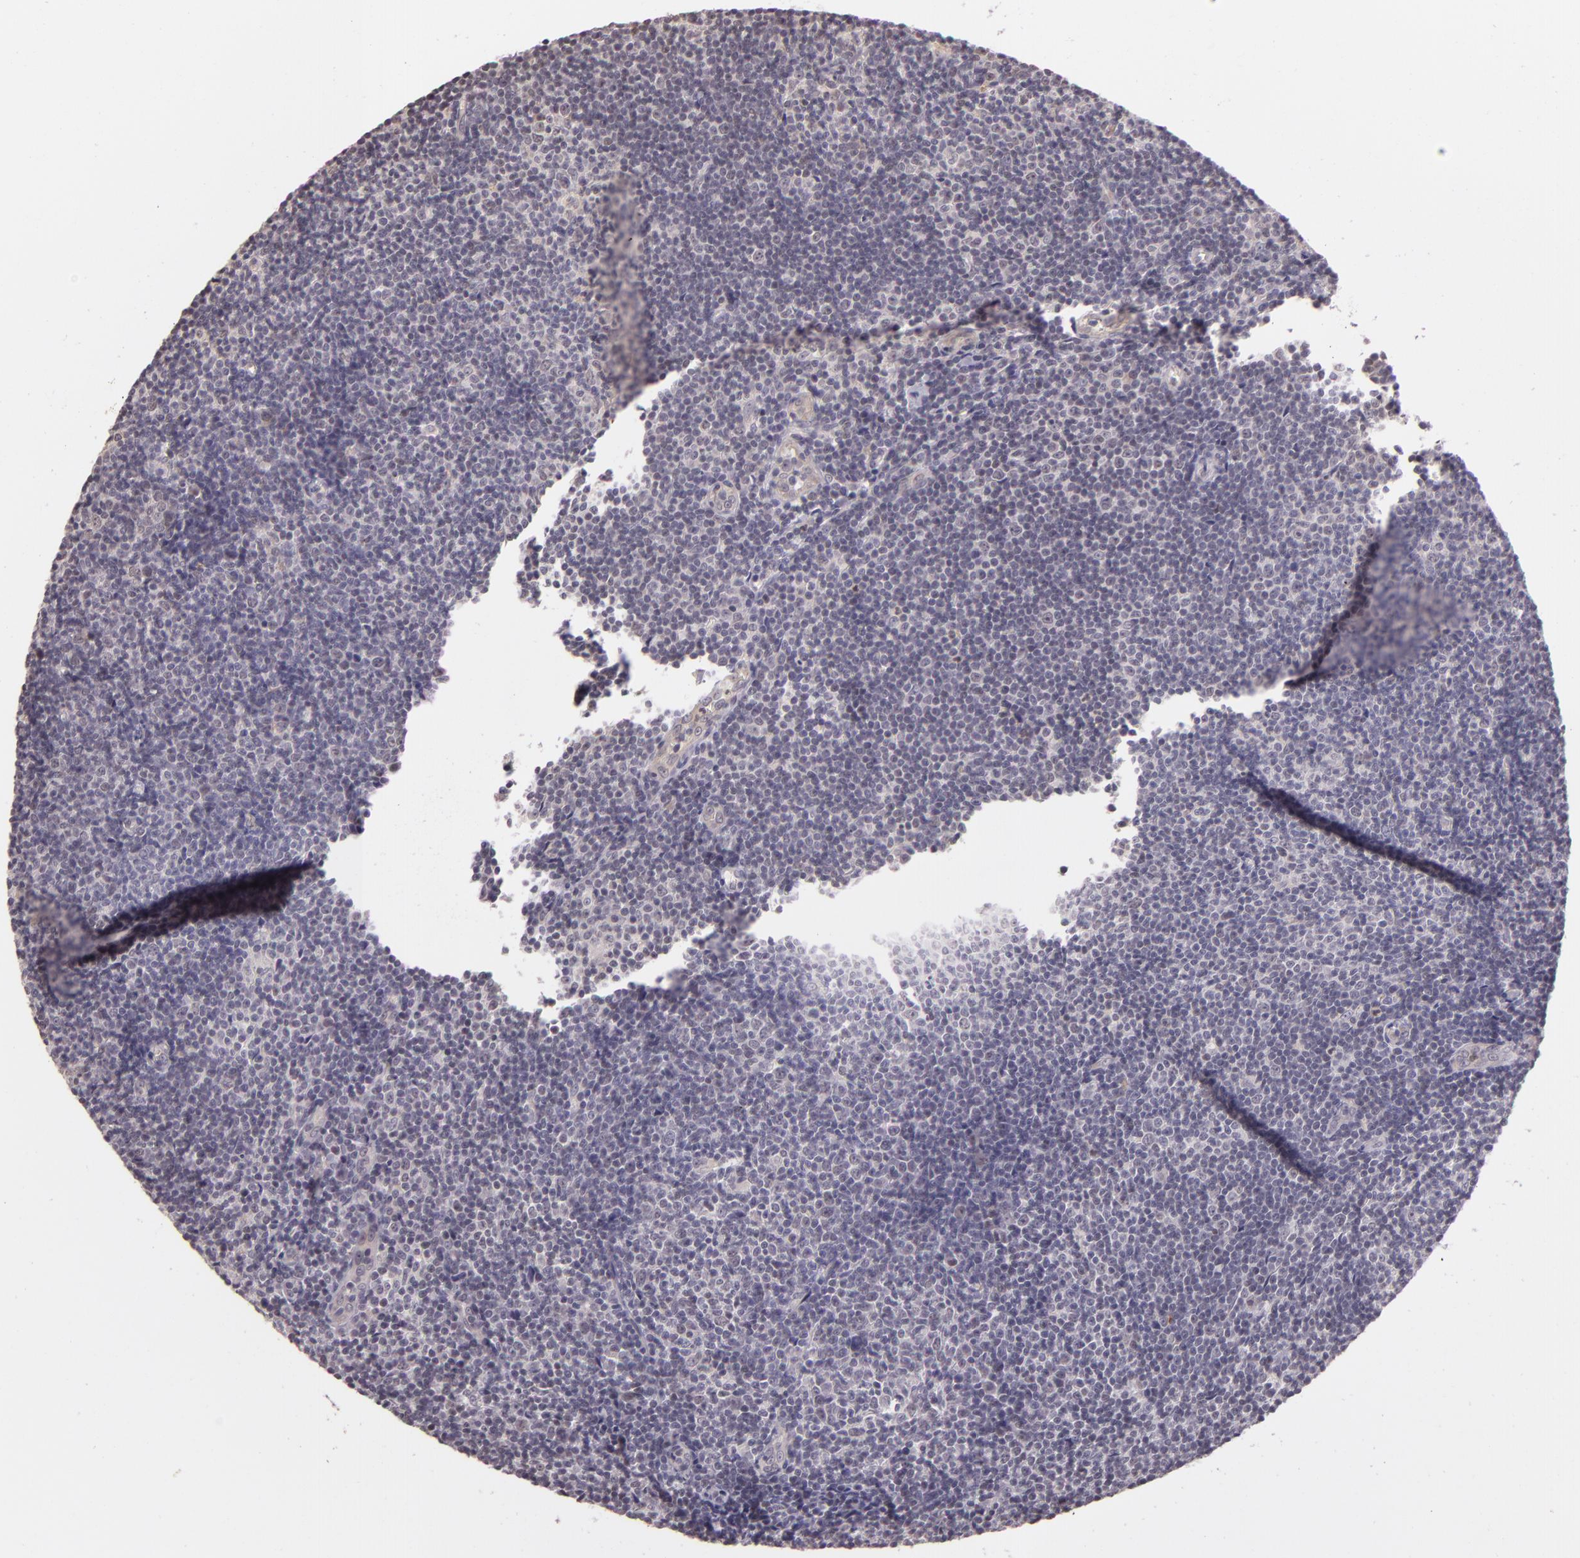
{"staining": {"intensity": "negative", "quantity": "none", "location": "none"}, "tissue": "lymphoma", "cell_type": "Tumor cells", "image_type": "cancer", "snomed": [{"axis": "morphology", "description": "Malignant lymphoma, non-Hodgkin's type, Low grade"}, {"axis": "topography", "description": "Lymph node"}], "caption": "The image reveals no significant expression in tumor cells of lymphoma.", "gene": "ARMH4", "patient": {"sex": "male", "age": 49}}